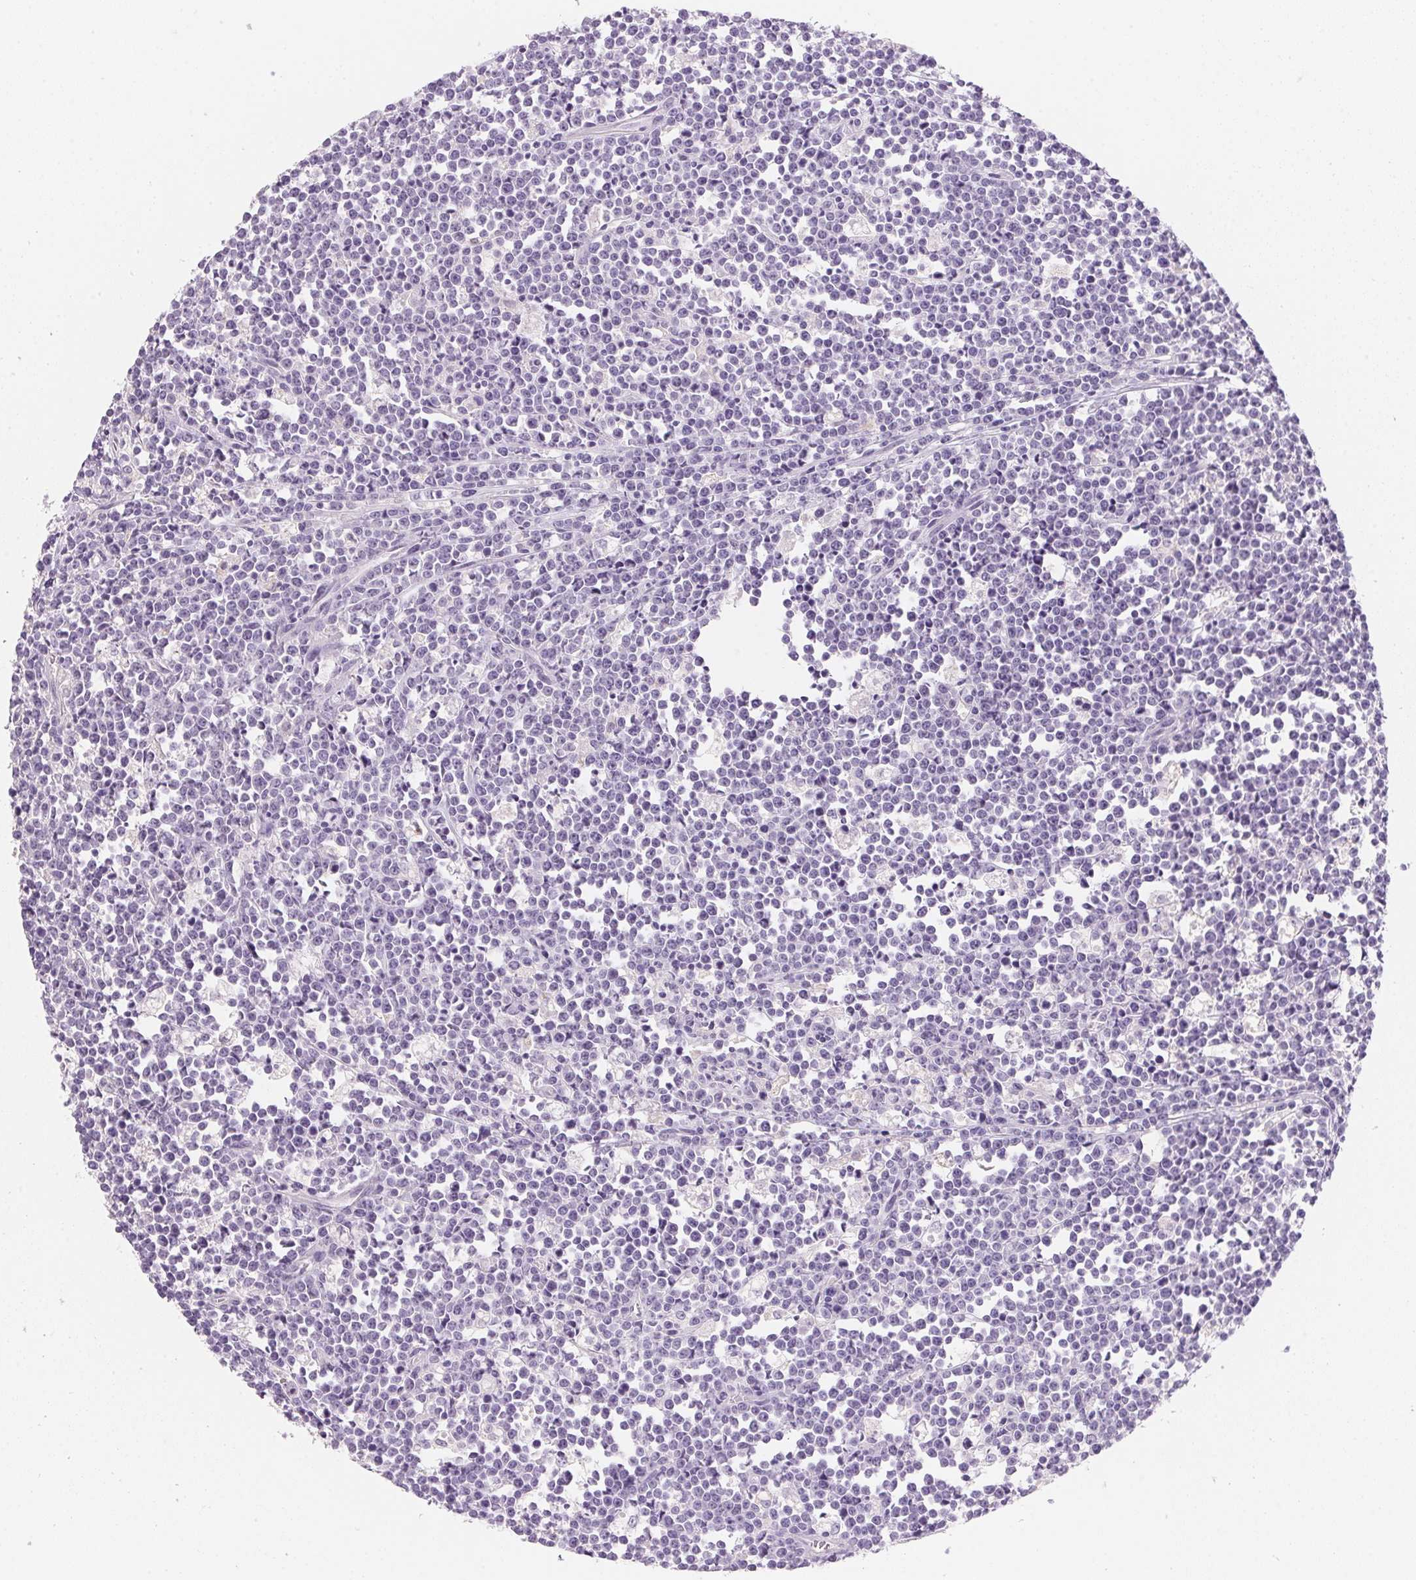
{"staining": {"intensity": "negative", "quantity": "none", "location": "none"}, "tissue": "lymphoma", "cell_type": "Tumor cells", "image_type": "cancer", "snomed": [{"axis": "morphology", "description": "Malignant lymphoma, non-Hodgkin's type, High grade"}, {"axis": "topography", "description": "Small intestine"}], "caption": "High-grade malignant lymphoma, non-Hodgkin's type was stained to show a protein in brown. There is no significant expression in tumor cells. (DAB immunohistochemistry (IHC) with hematoxylin counter stain).", "gene": "ACP3", "patient": {"sex": "female", "age": 56}}